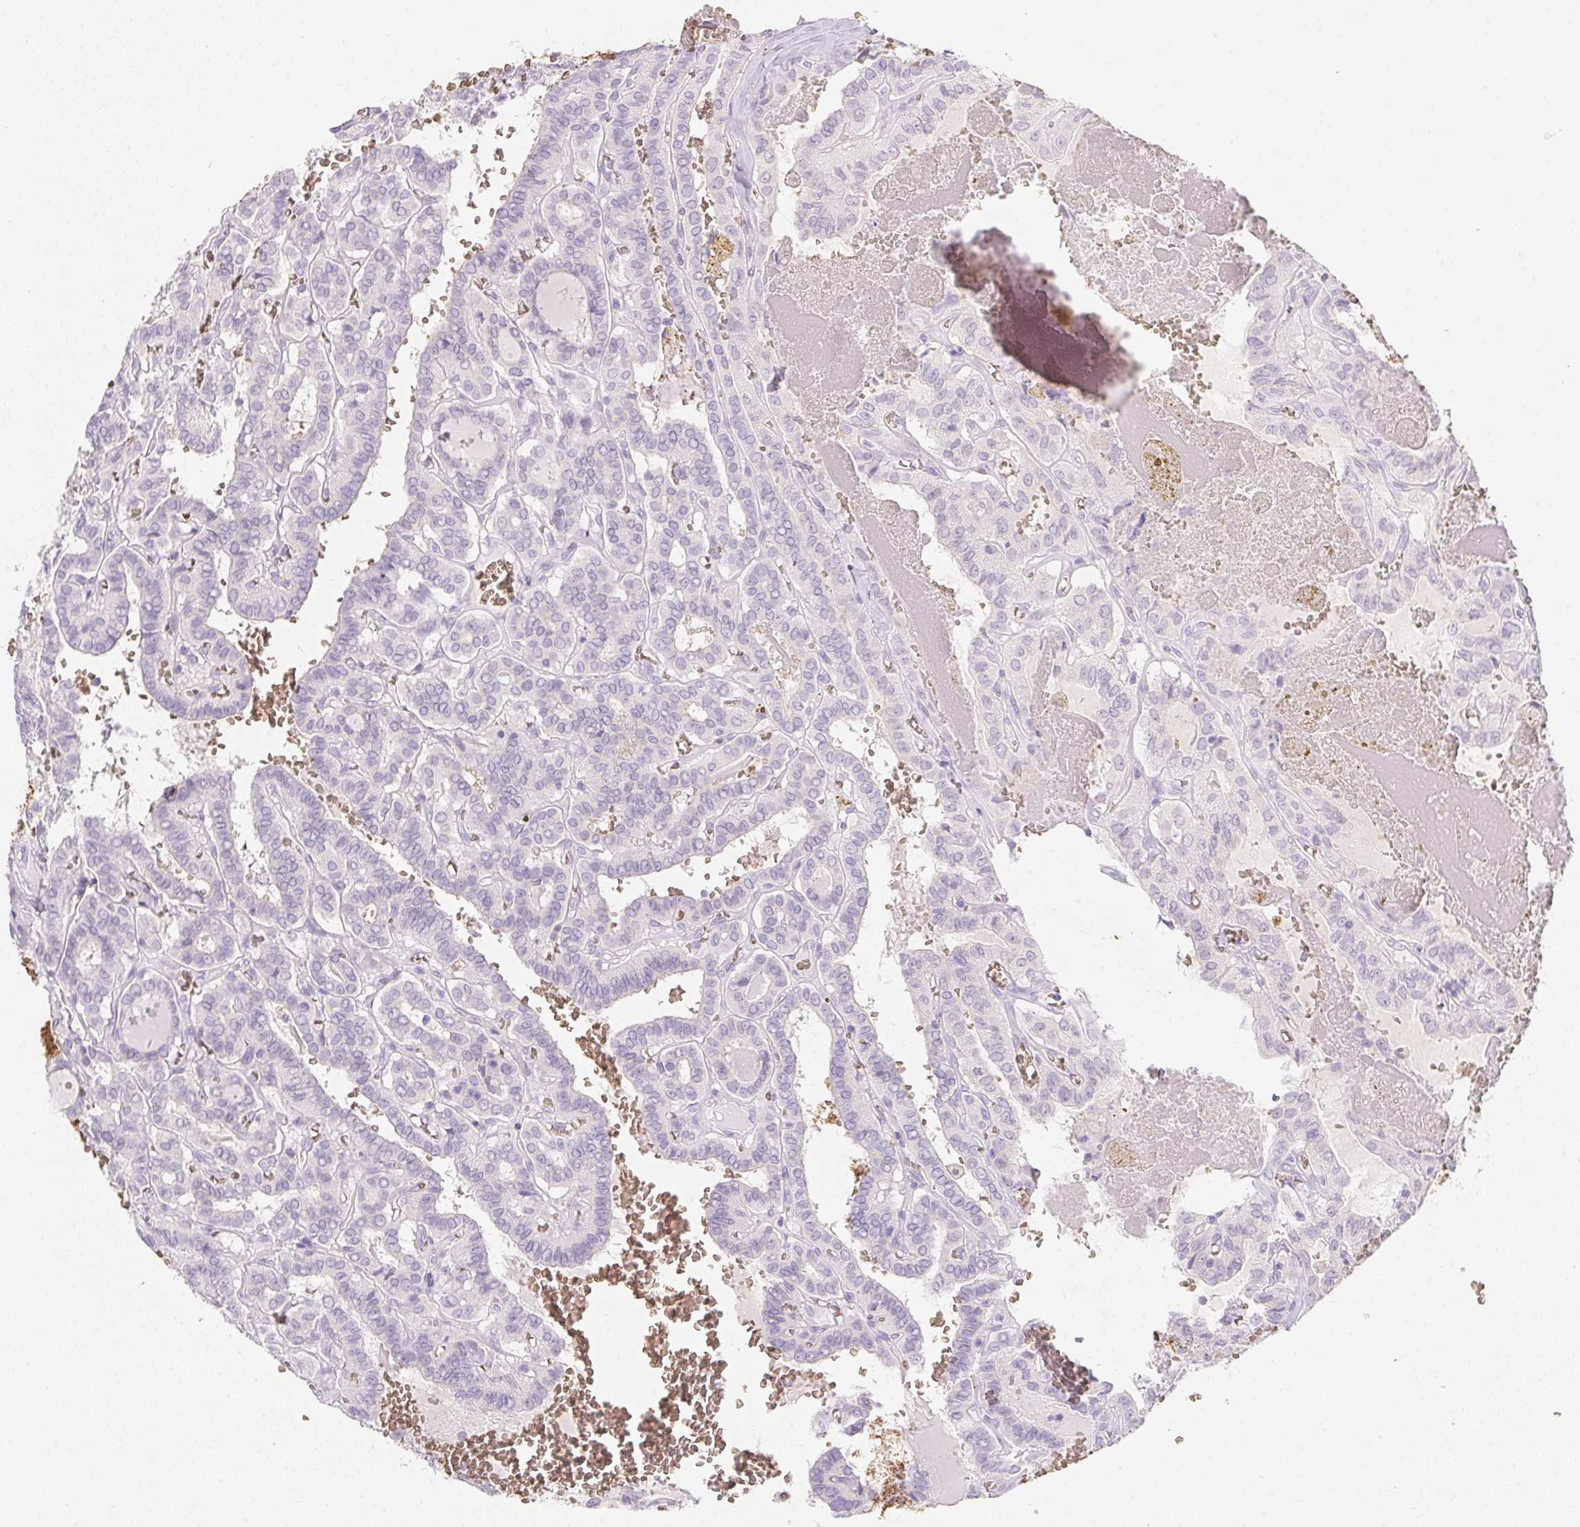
{"staining": {"intensity": "negative", "quantity": "none", "location": "none"}, "tissue": "thyroid cancer", "cell_type": "Tumor cells", "image_type": "cancer", "snomed": [{"axis": "morphology", "description": "Papillary adenocarcinoma, NOS"}, {"axis": "topography", "description": "Thyroid gland"}], "caption": "Immunohistochemical staining of papillary adenocarcinoma (thyroid) reveals no significant positivity in tumor cells.", "gene": "DCD", "patient": {"sex": "female", "age": 21}}